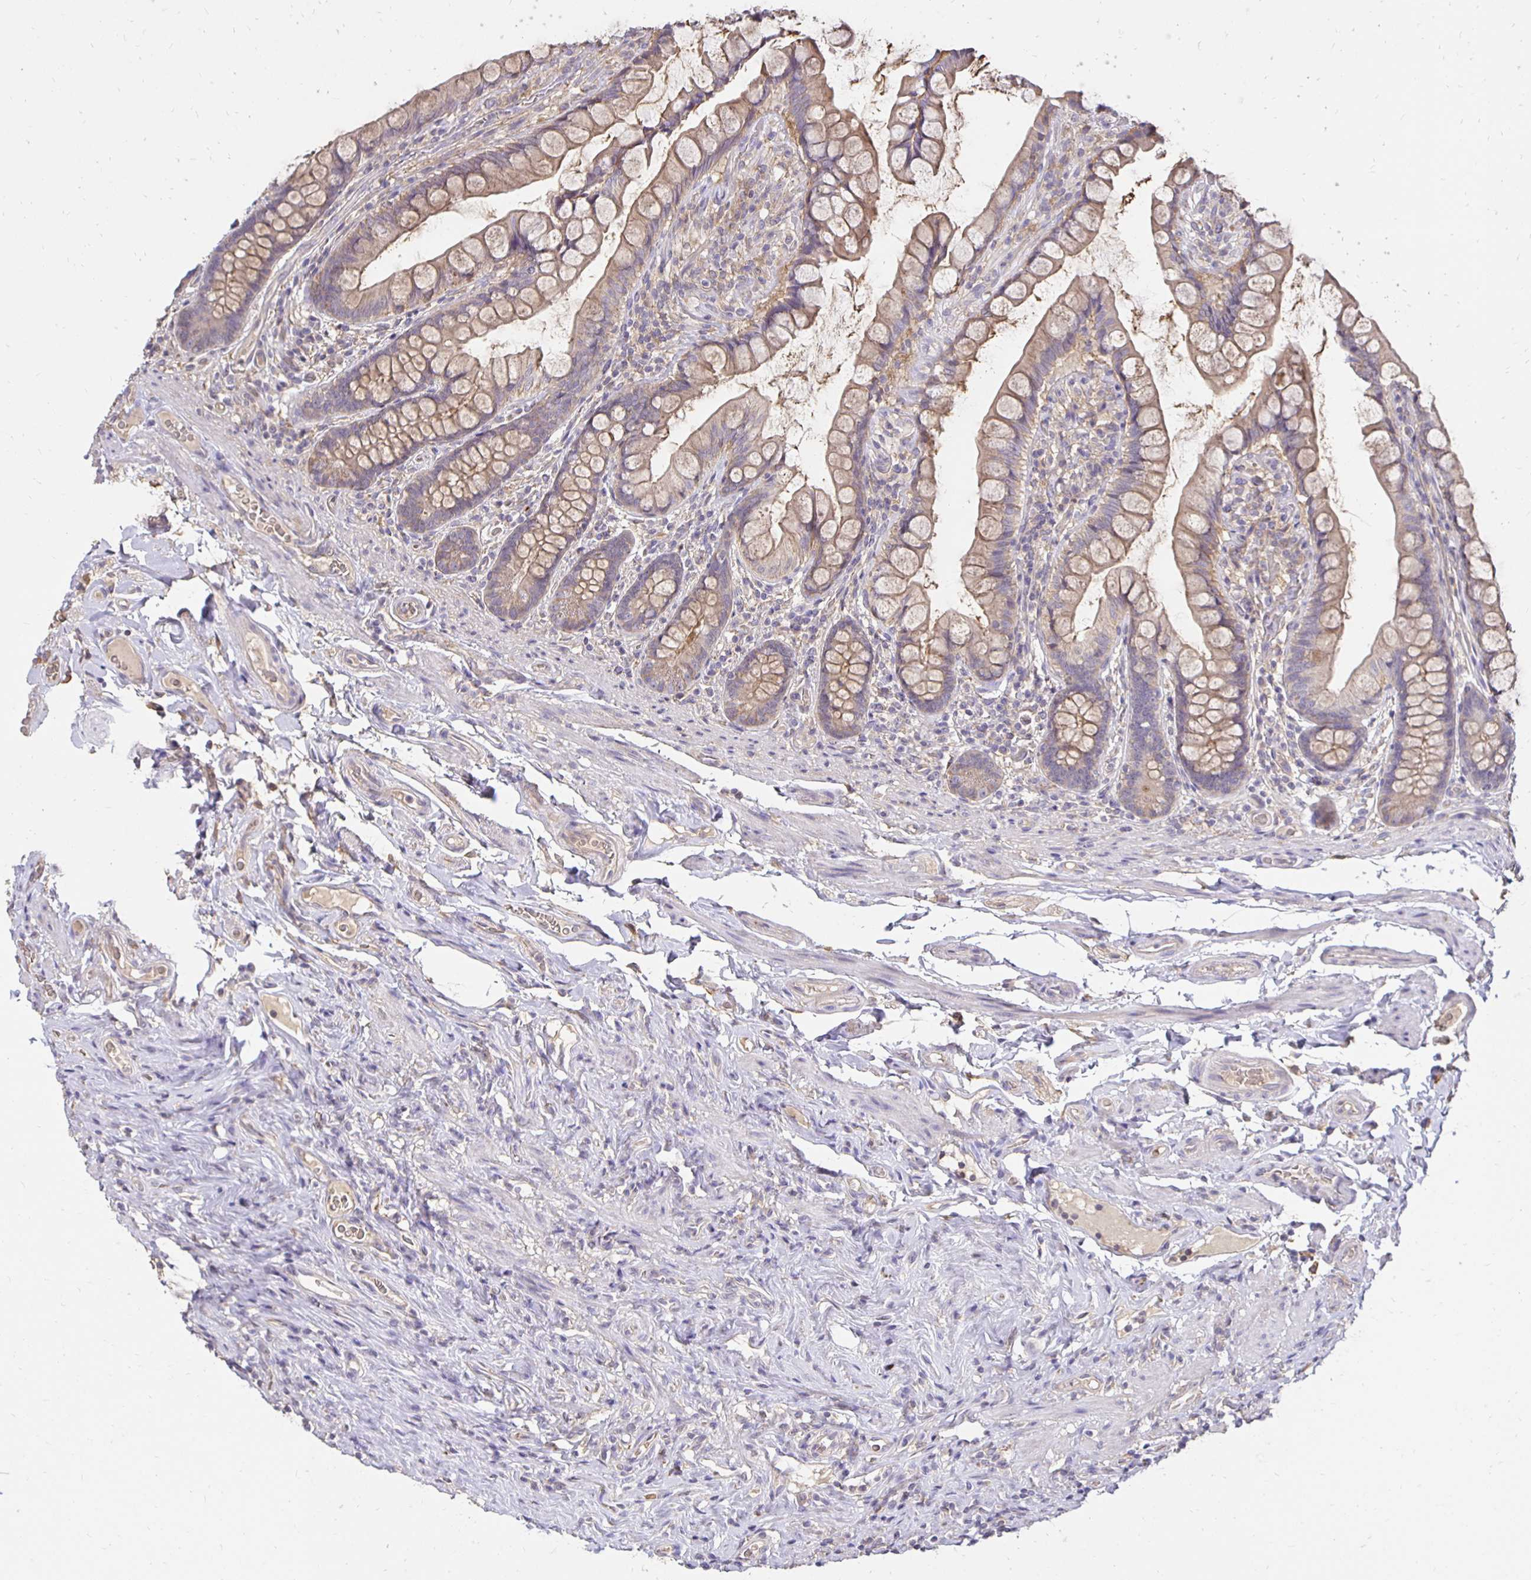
{"staining": {"intensity": "moderate", "quantity": ">75%", "location": "cytoplasmic/membranous"}, "tissue": "small intestine", "cell_type": "Glandular cells", "image_type": "normal", "snomed": [{"axis": "morphology", "description": "Normal tissue, NOS"}, {"axis": "topography", "description": "Small intestine"}], "caption": "This is a micrograph of immunohistochemistry (IHC) staining of normal small intestine, which shows moderate expression in the cytoplasmic/membranous of glandular cells.", "gene": "PNPLA3", "patient": {"sex": "male", "age": 70}}